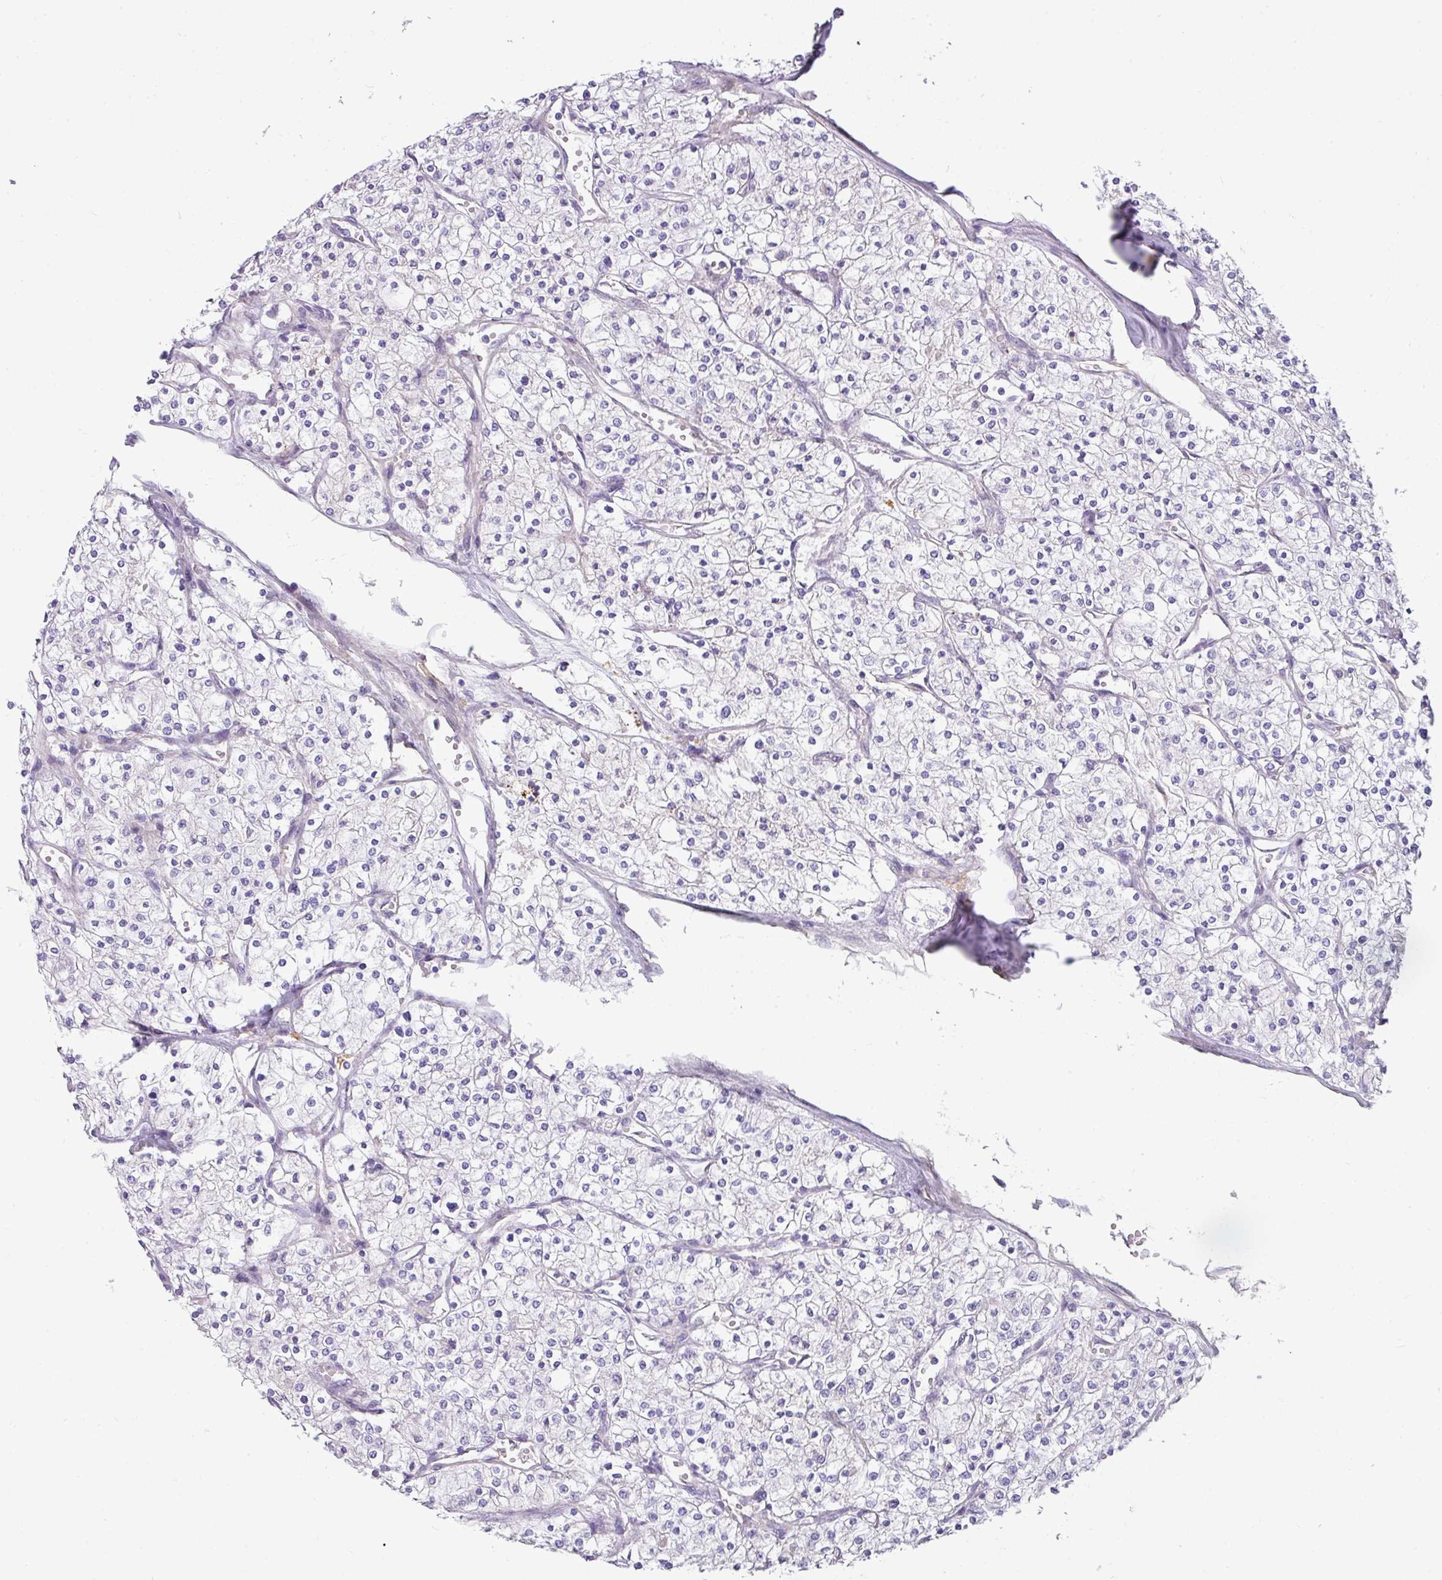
{"staining": {"intensity": "negative", "quantity": "none", "location": "none"}, "tissue": "renal cancer", "cell_type": "Tumor cells", "image_type": "cancer", "snomed": [{"axis": "morphology", "description": "Adenocarcinoma, NOS"}, {"axis": "topography", "description": "Kidney"}], "caption": "Renal cancer stained for a protein using immunohistochemistry exhibits no positivity tumor cells.", "gene": "FGF17", "patient": {"sex": "male", "age": 80}}